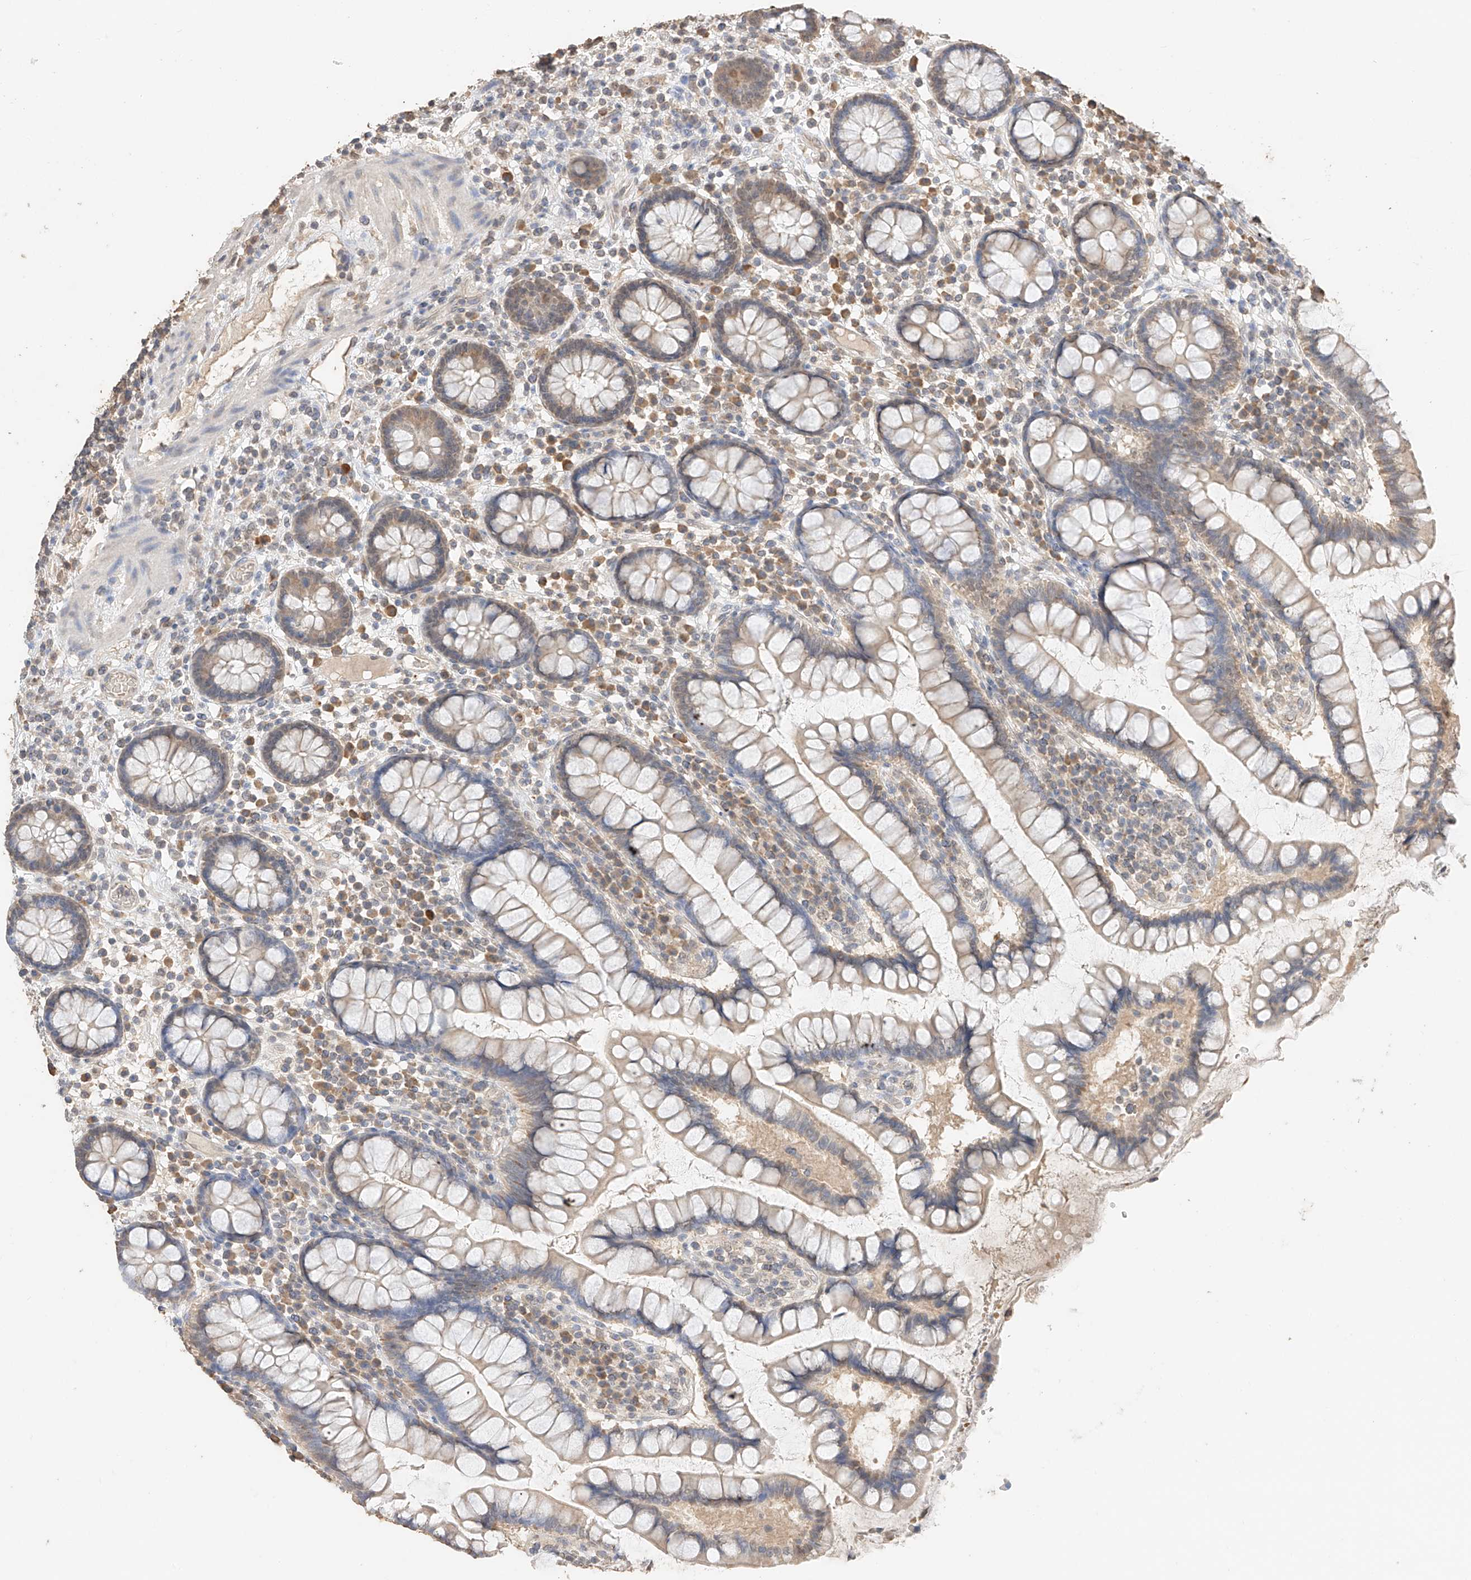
{"staining": {"intensity": "weak", "quantity": ">75%", "location": "cytoplasmic/membranous"}, "tissue": "colon", "cell_type": "Endothelial cells", "image_type": "normal", "snomed": [{"axis": "morphology", "description": "Normal tissue, NOS"}, {"axis": "topography", "description": "Colon"}], "caption": "A micrograph of colon stained for a protein reveals weak cytoplasmic/membranous brown staining in endothelial cells. (Brightfield microscopy of DAB IHC at high magnification).", "gene": "IL22RA2", "patient": {"sex": "female", "age": 79}}